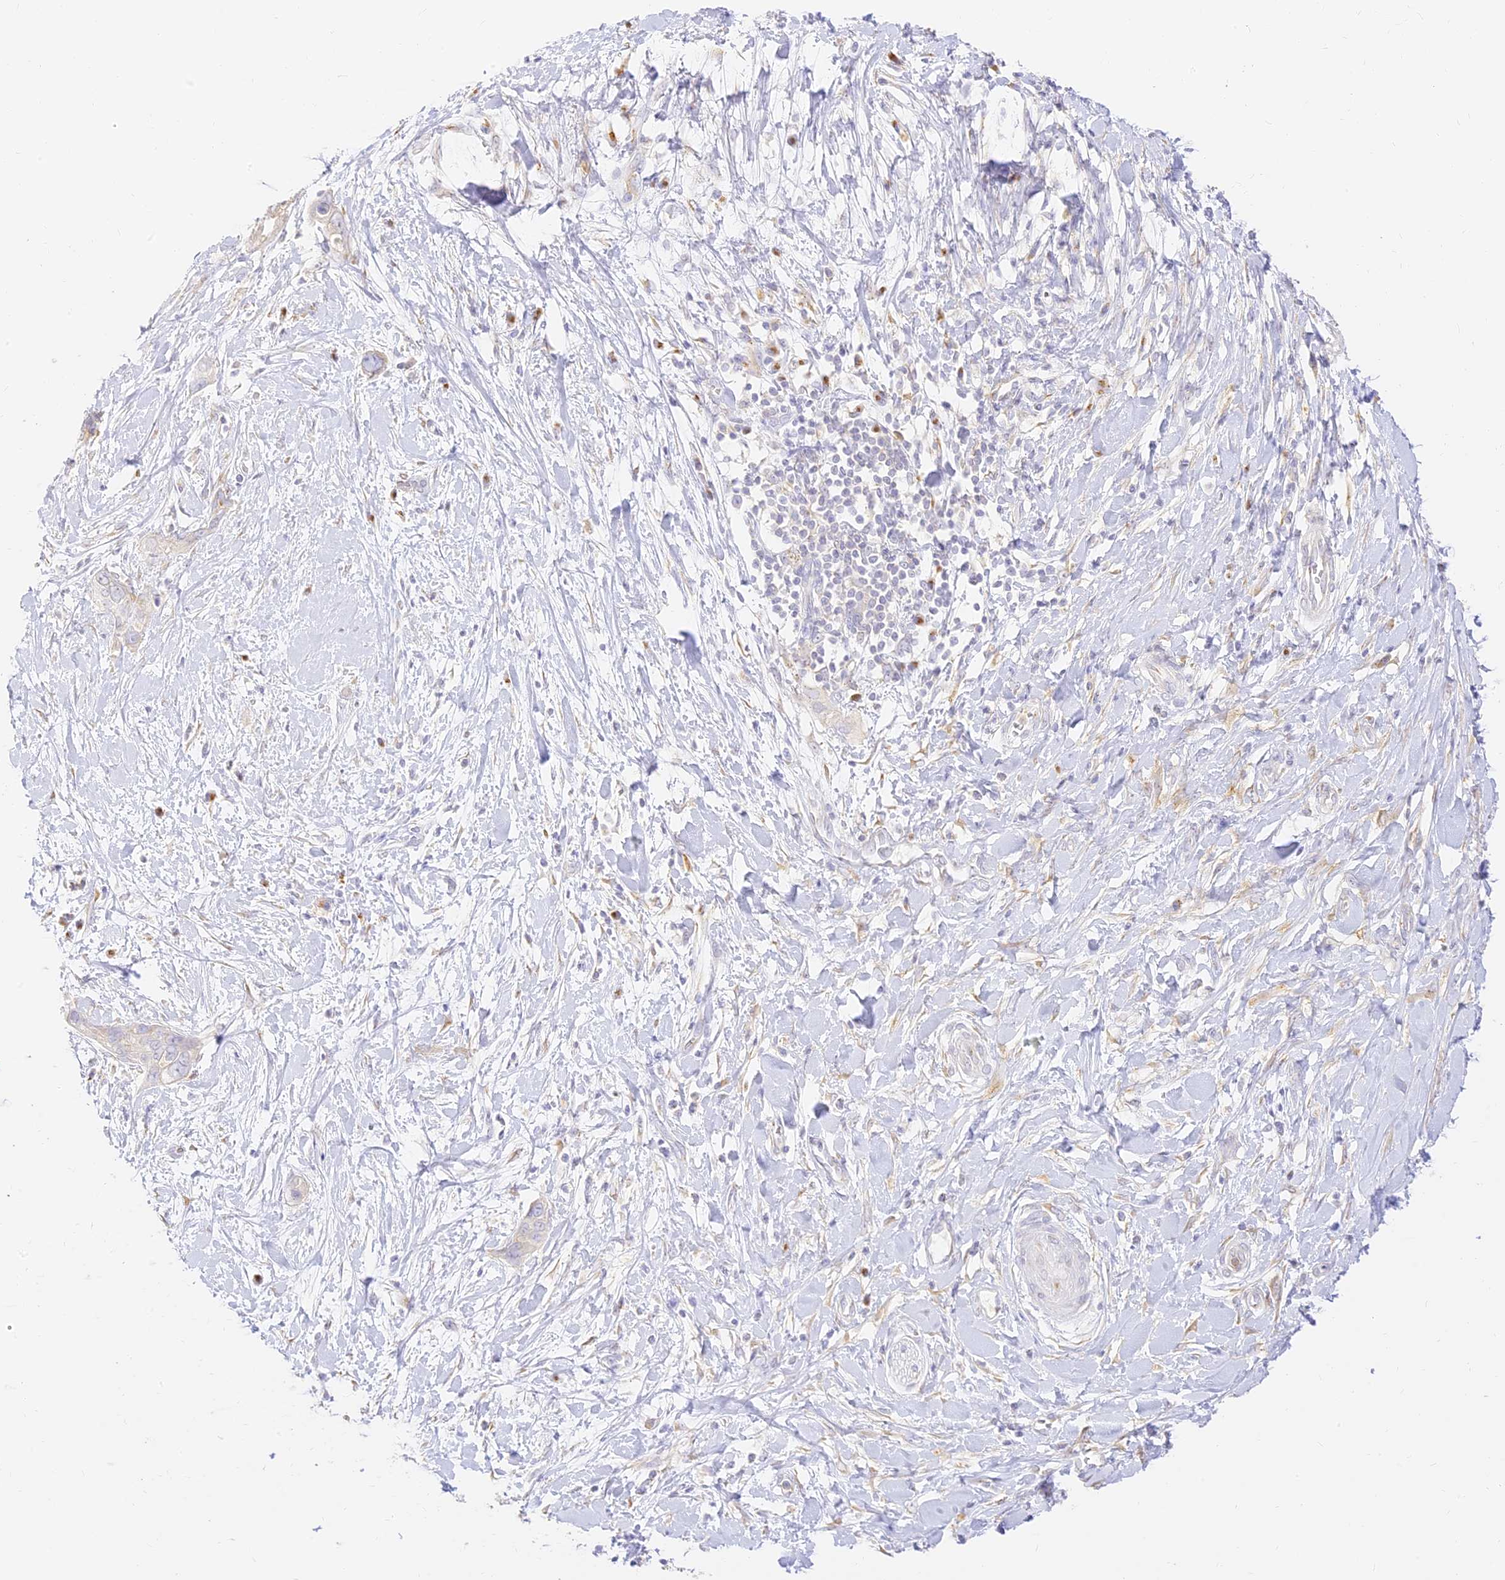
{"staining": {"intensity": "negative", "quantity": "none", "location": "none"}, "tissue": "pancreatic cancer", "cell_type": "Tumor cells", "image_type": "cancer", "snomed": [{"axis": "morphology", "description": "Normal tissue, NOS"}, {"axis": "morphology", "description": "Adenocarcinoma, NOS"}, {"axis": "topography", "description": "Pancreas"}, {"axis": "topography", "description": "Peripheral nerve tissue"}], "caption": "DAB (3,3'-diaminobenzidine) immunohistochemical staining of human pancreatic cancer (adenocarcinoma) reveals no significant staining in tumor cells.", "gene": "SEC13", "patient": {"sex": "male", "age": 59}}